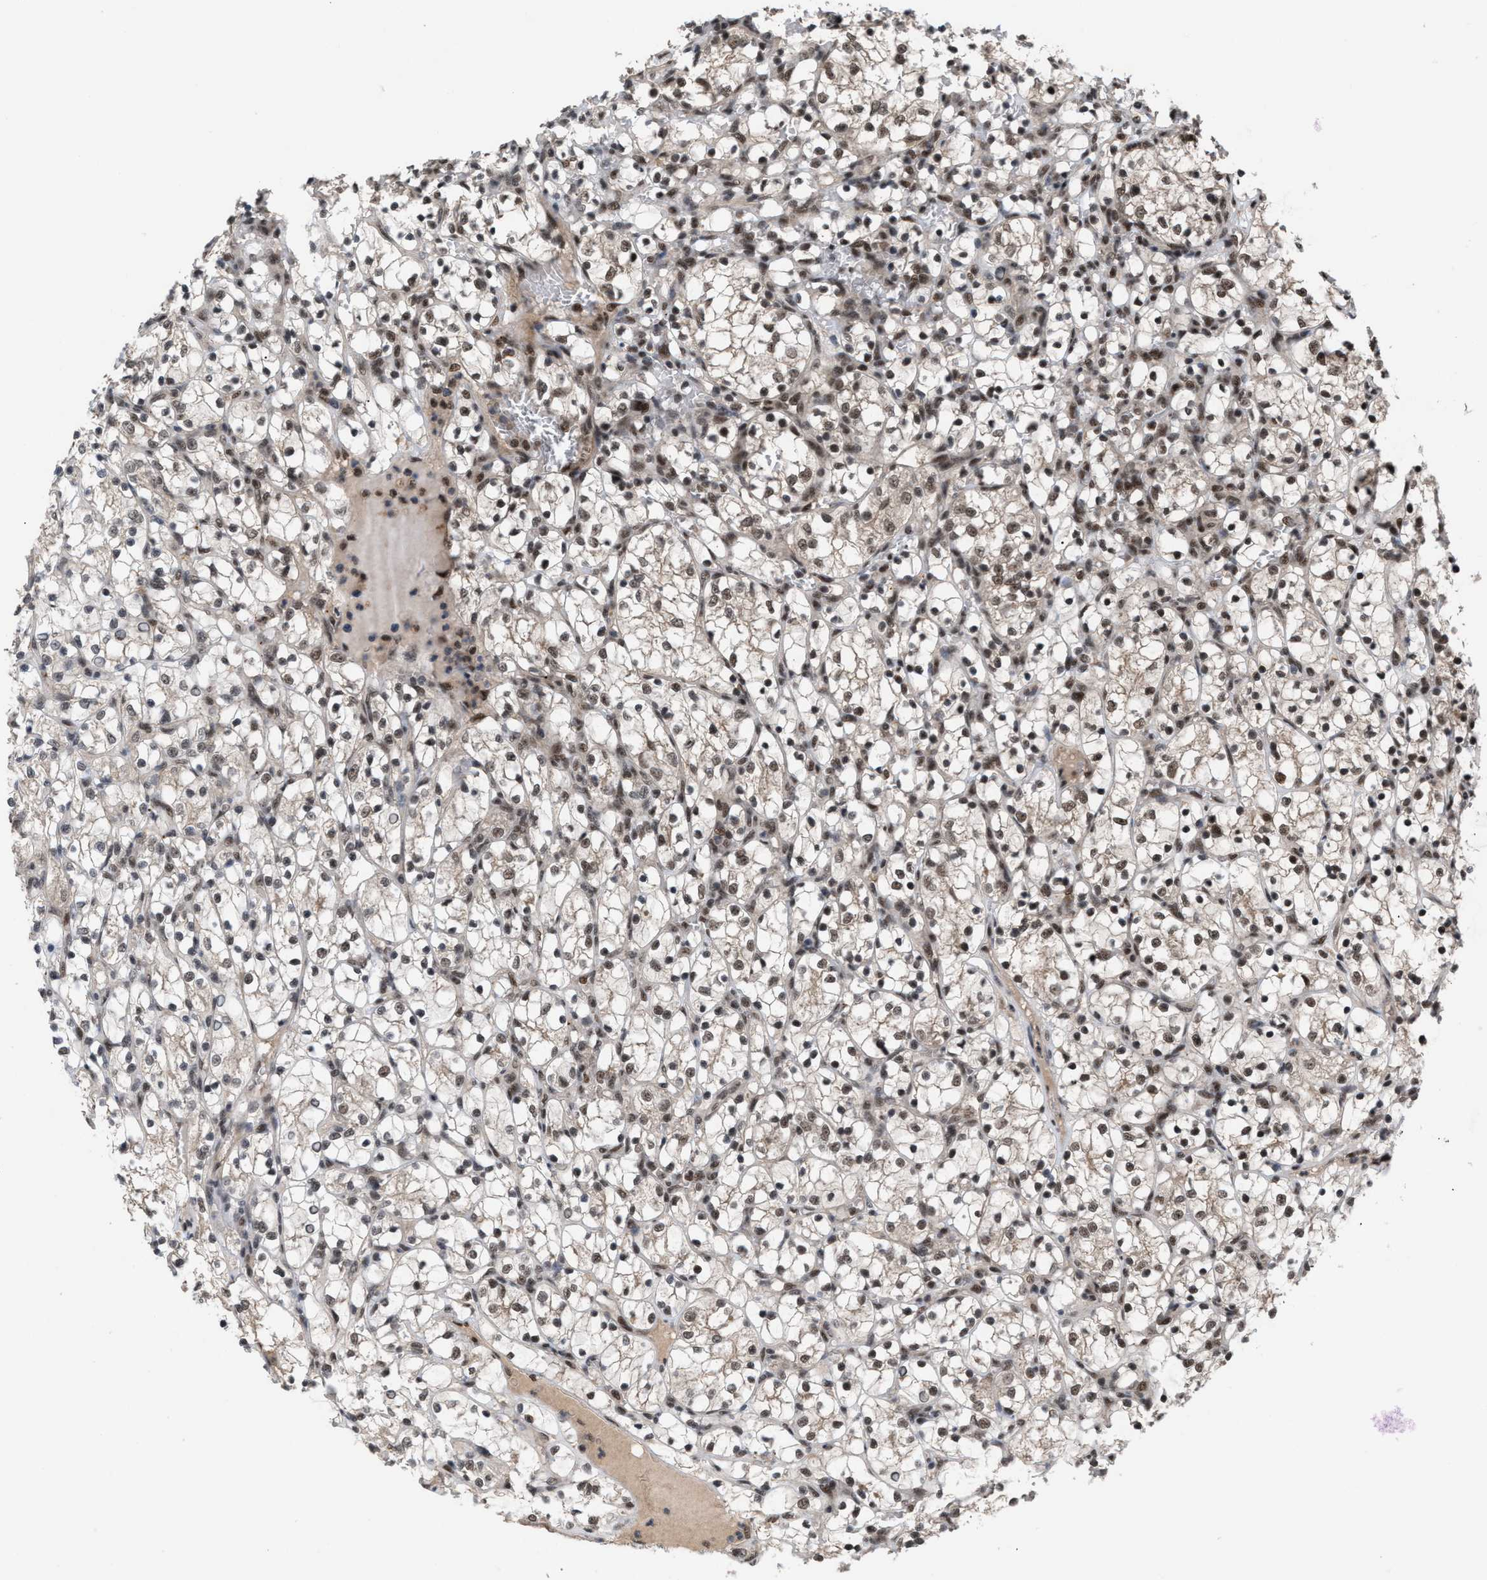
{"staining": {"intensity": "moderate", "quantity": "25%-75%", "location": "cytoplasmic/membranous,nuclear"}, "tissue": "renal cancer", "cell_type": "Tumor cells", "image_type": "cancer", "snomed": [{"axis": "morphology", "description": "Adenocarcinoma, NOS"}, {"axis": "topography", "description": "Kidney"}], "caption": "Adenocarcinoma (renal) tissue exhibits moderate cytoplasmic/membranous and nuclear staining in about 25%-75% of tumor cells, visualized by immunohistochemistry.", "gene": "PRPF4", "patient": {"sex": "female", "age": 69}}